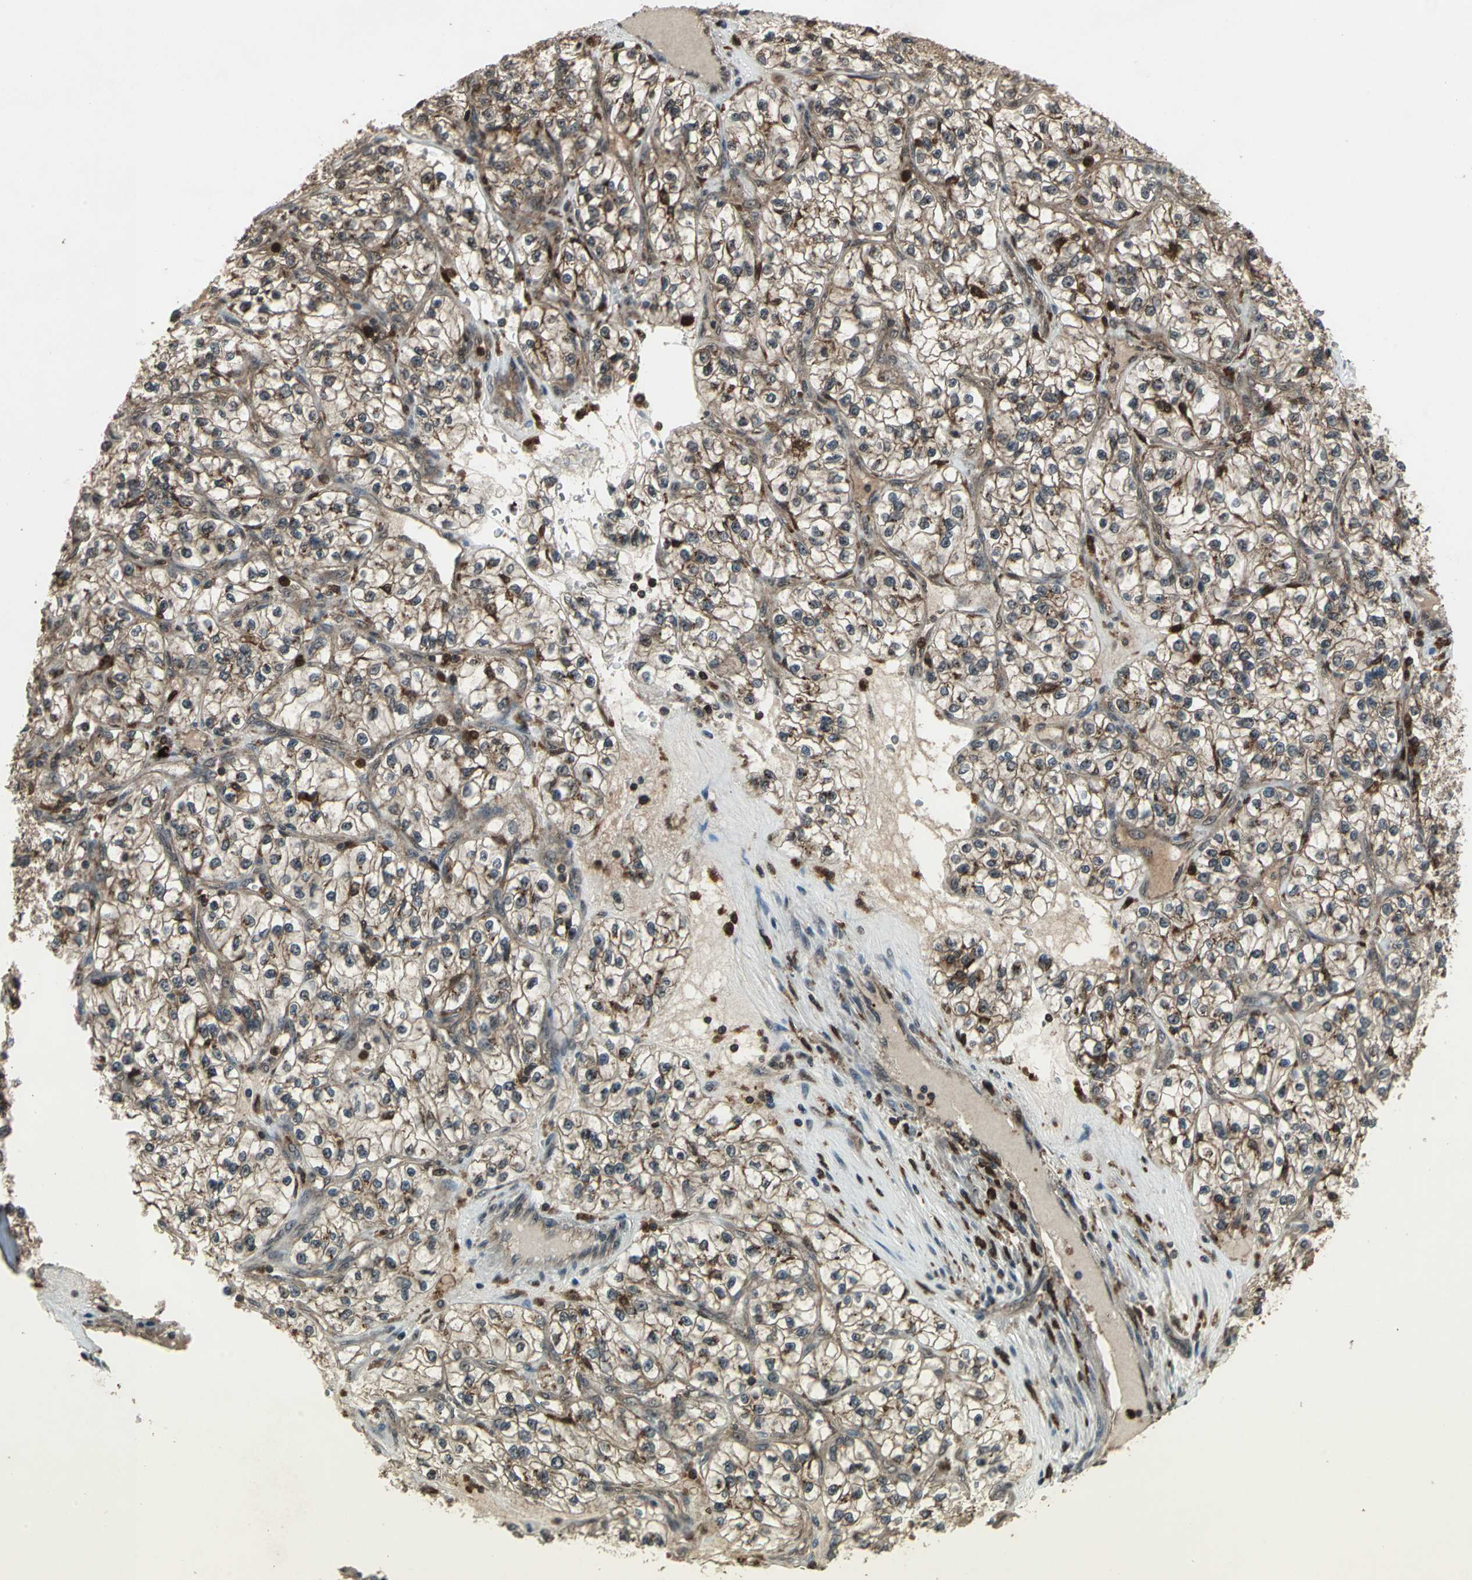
{"staining": {"intensity": "moderate", "quantity": ">75%", "location": "cytoplasmic/membranous"}, "tissue": "renal cancer", "cell_type": "Tumor cells", "image_type": "cancer", "snomed": [{"axis": "morphology", "description": "Adenocarcinoma, NOS"}, {"axis": "topography", "description": "Kidney"}], "caption": "DAB (3,3'-diaminobenzidine) immunohistochemical staining of adenocarcinoma (renal) exhibits moderate cytoplasmic/membranous protein expression in approximately >75% of tumor cells.", "gene": "PYCARD", "patient": {"sex": "female", "age": 57}}